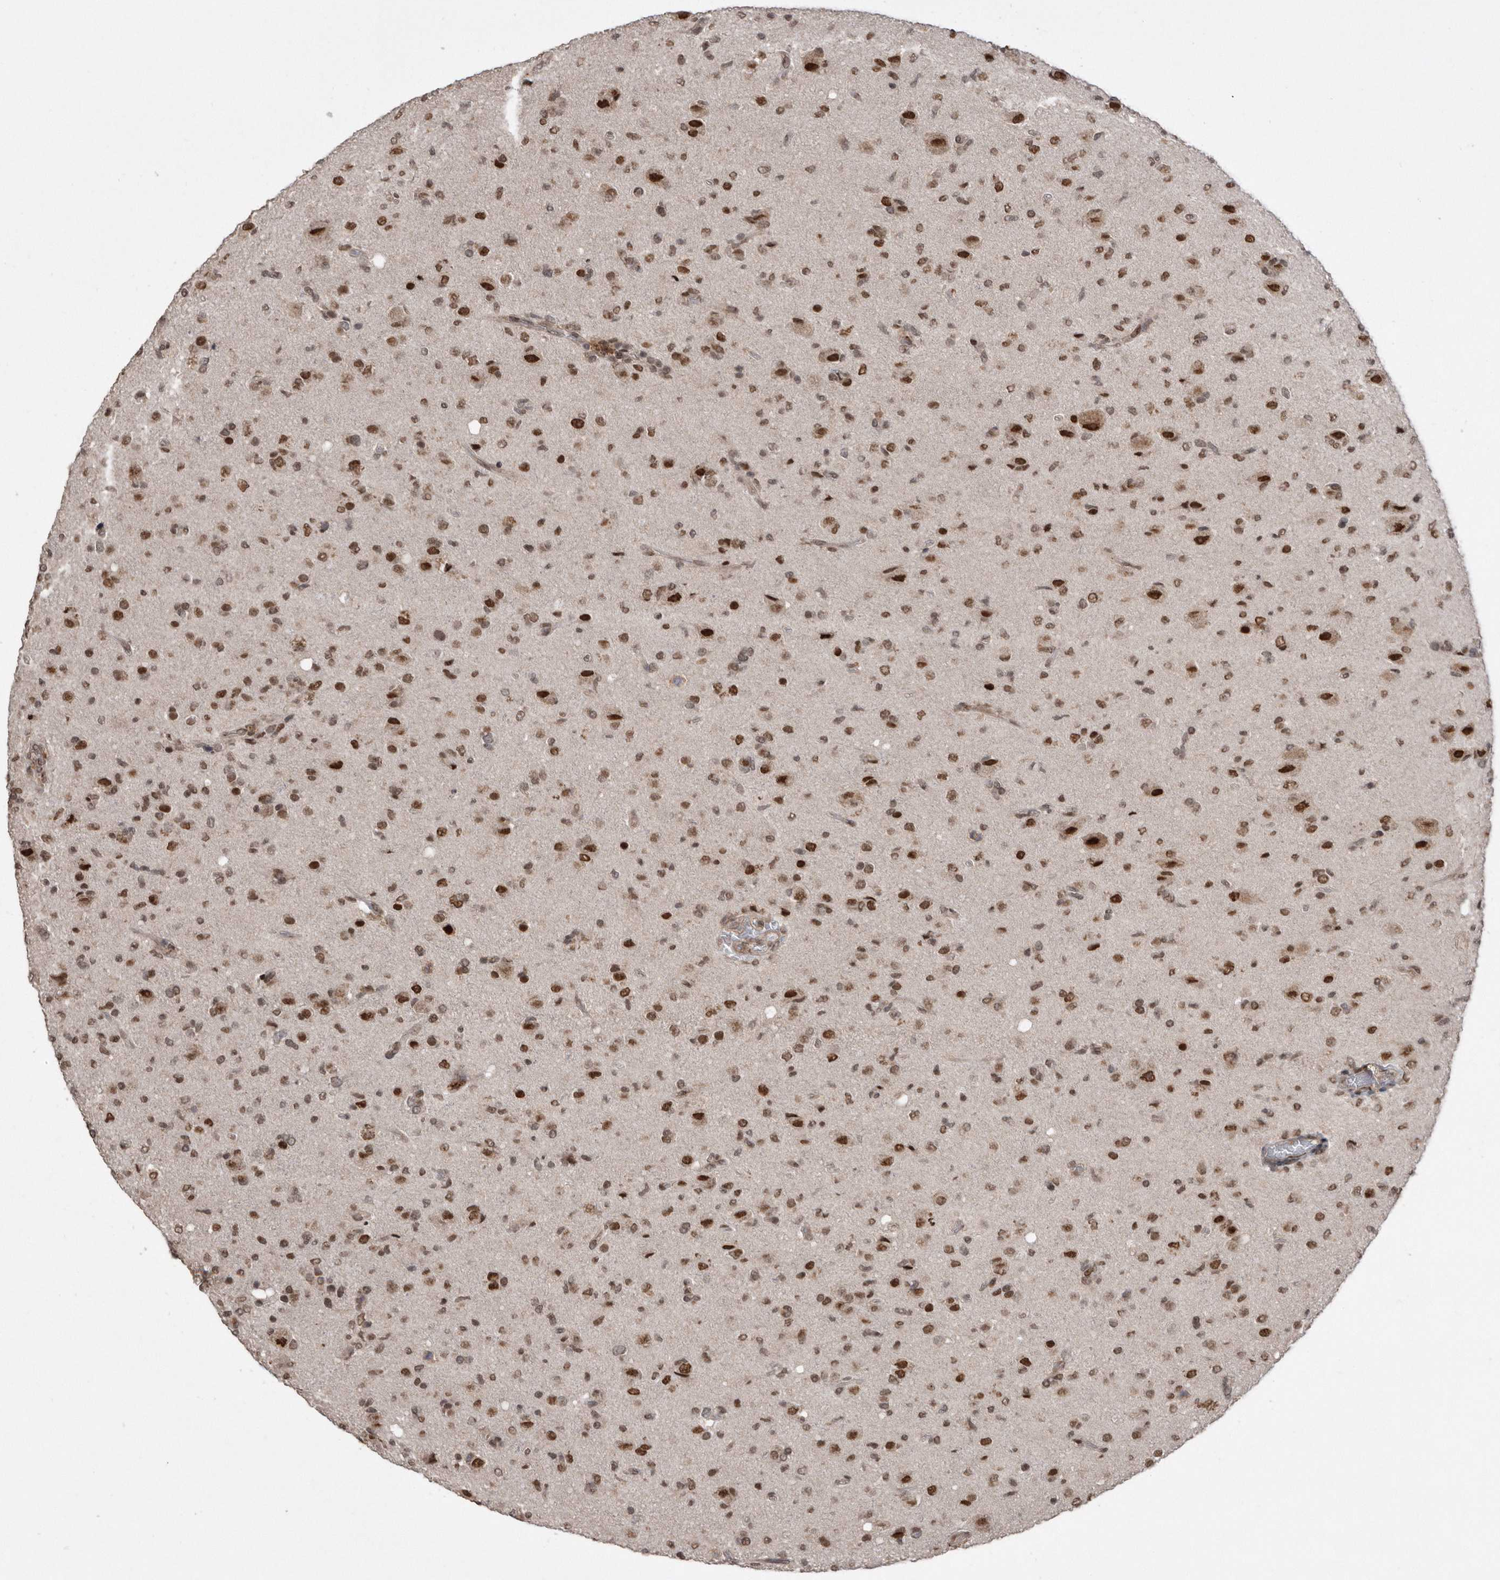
{"staining": {"intensity": "moderate", "quantity": ">75%", "location": "nuclear"}, "tissue": "glioma", "cell_type": "Tumor cells", "image_type": "cancer", "snomed": [{"axis": "morphology", "description": "Glioma, malignant, High grade"}, {"axis": "topography", "description": "Brain"}], "caption": "Immunohistochemical staining of human malignant glioma (high-grade) exhibits moderate nuclear protein expression in approximately >75% of tumor cells.", "gene": "TDRD3", "patient": {"sex": "female", "age": 57}}